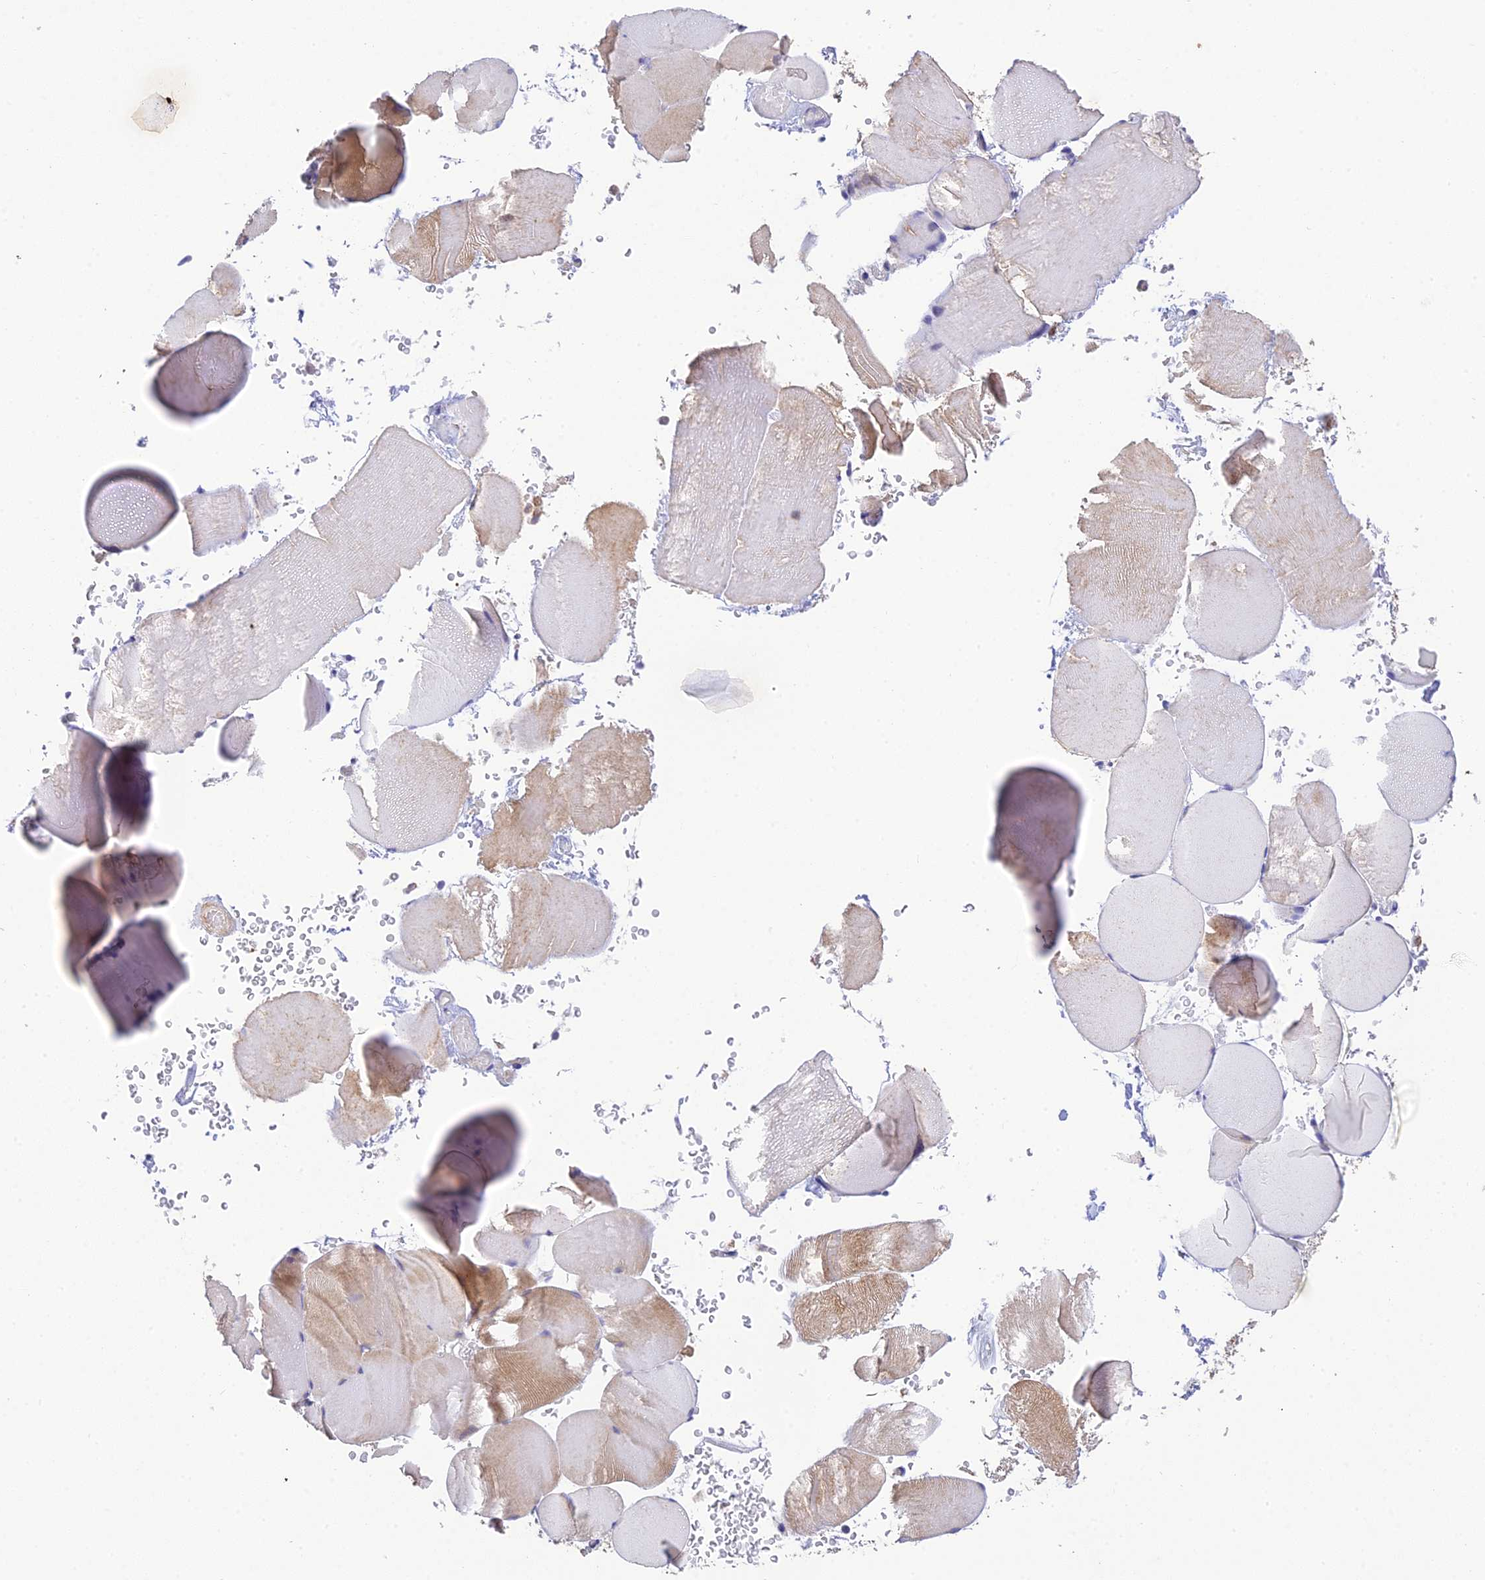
{"staining": {"intensity": "weak", "quantity": "<25%", "location": "cytoplasmic/membranous"}, "tissue": "skeletal muscle", "cell_type": "Myocytes", "image_type": "normal", "snomed": [{"axis": "morphology", "description": "Normal tissue, NOS"}, {"axis": "topography", "description": "Skeletal muscle"}], "caption": "Human skeletal muscle stained for a protein using immunohistochemistry (IHC) exhibits no staining in myocytes.", "gene": "BMT2", "patient": {"sex": "male", "age": 62}}